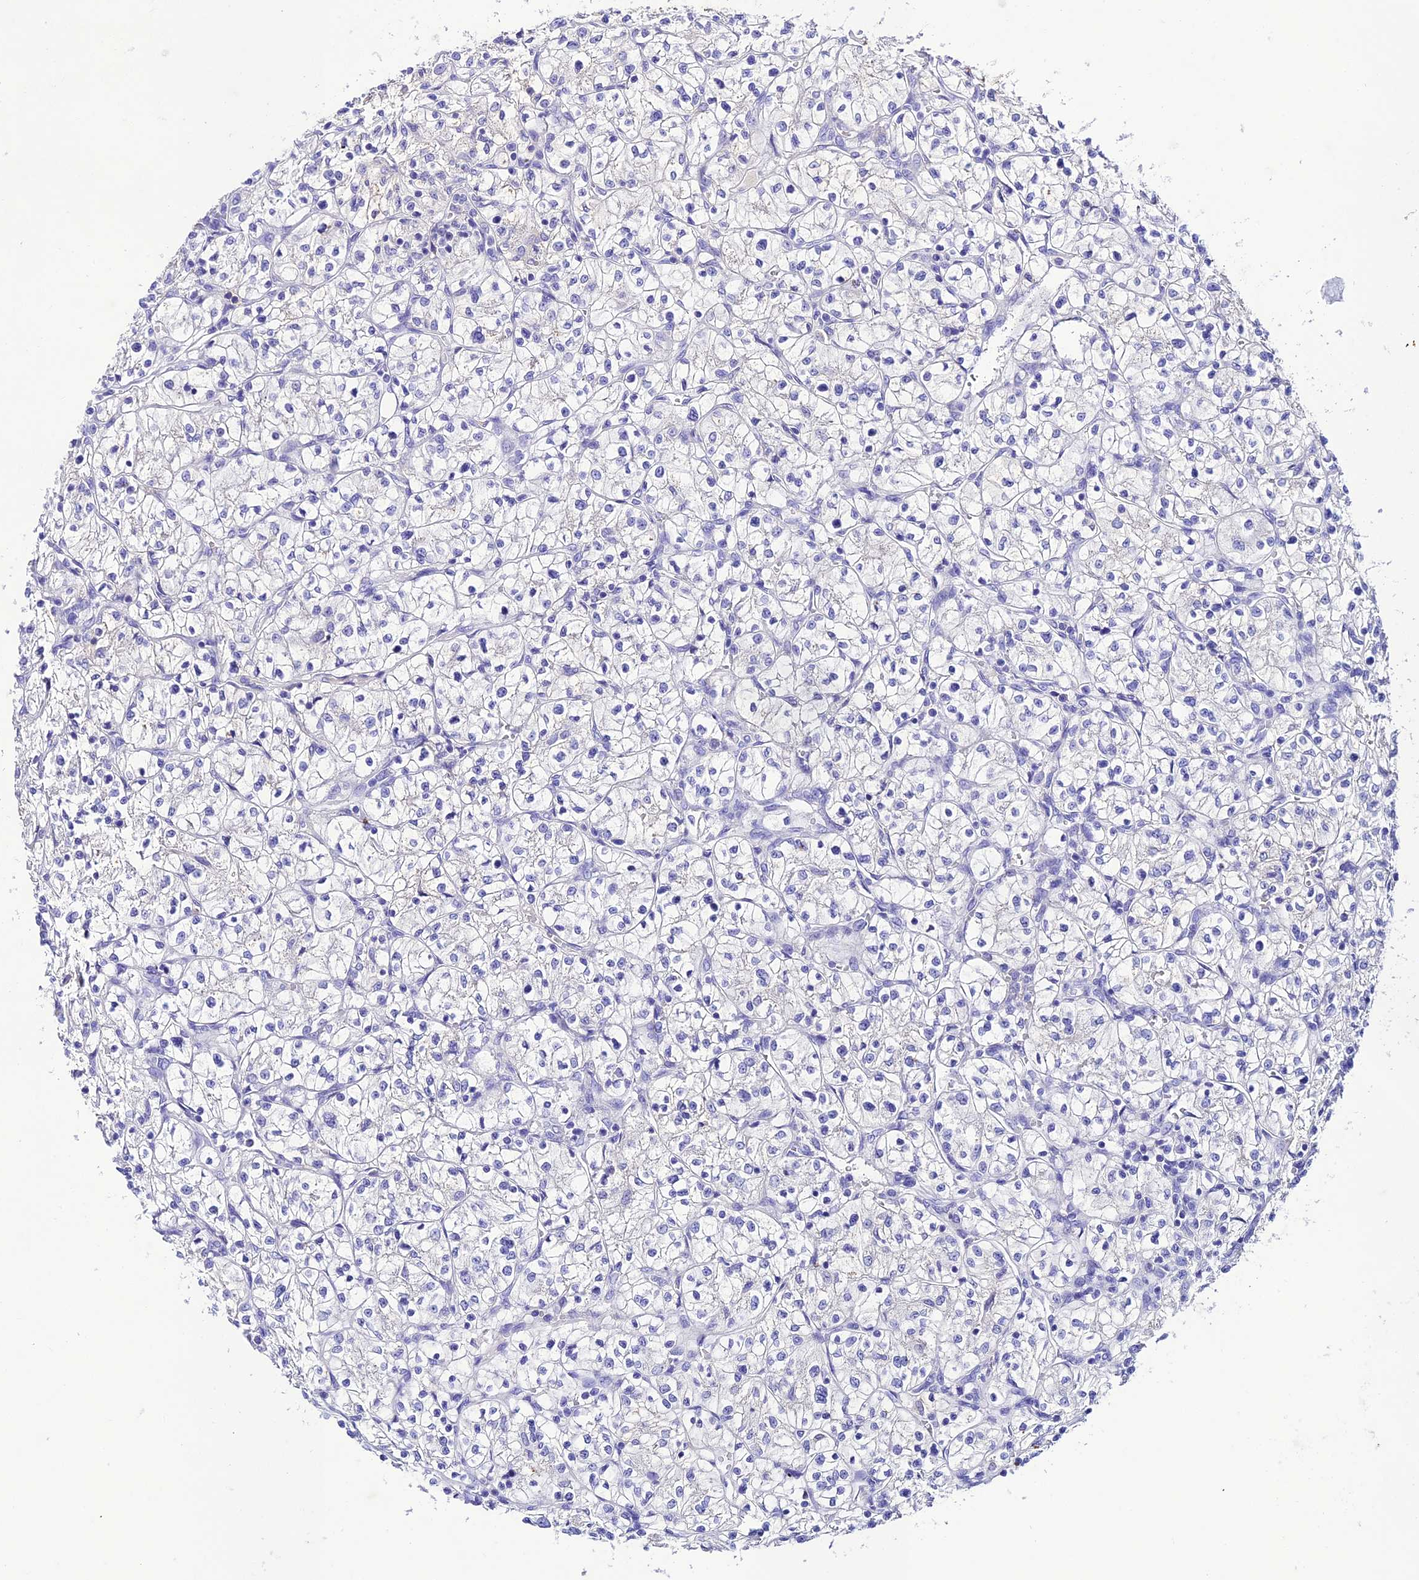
{"staining": {"intensity": "negative", "quantity": "none", "location": "none"}, "tissue": "renal cancer", "cell_type": "Tumor cells", "image_type": "cancer", "snomed": [{"axis": "morphology", "description": "Adenocarcinoma, NOS"}, {"axis": "topography", "description": "Kidney"}], "caption": "Immunohistochemical staining of human renal adenocarcinoma demonstrates no significant positivity in tumor cells.", "gene": "NLRP6", "patient": {"sex": "female", "age": 64}}